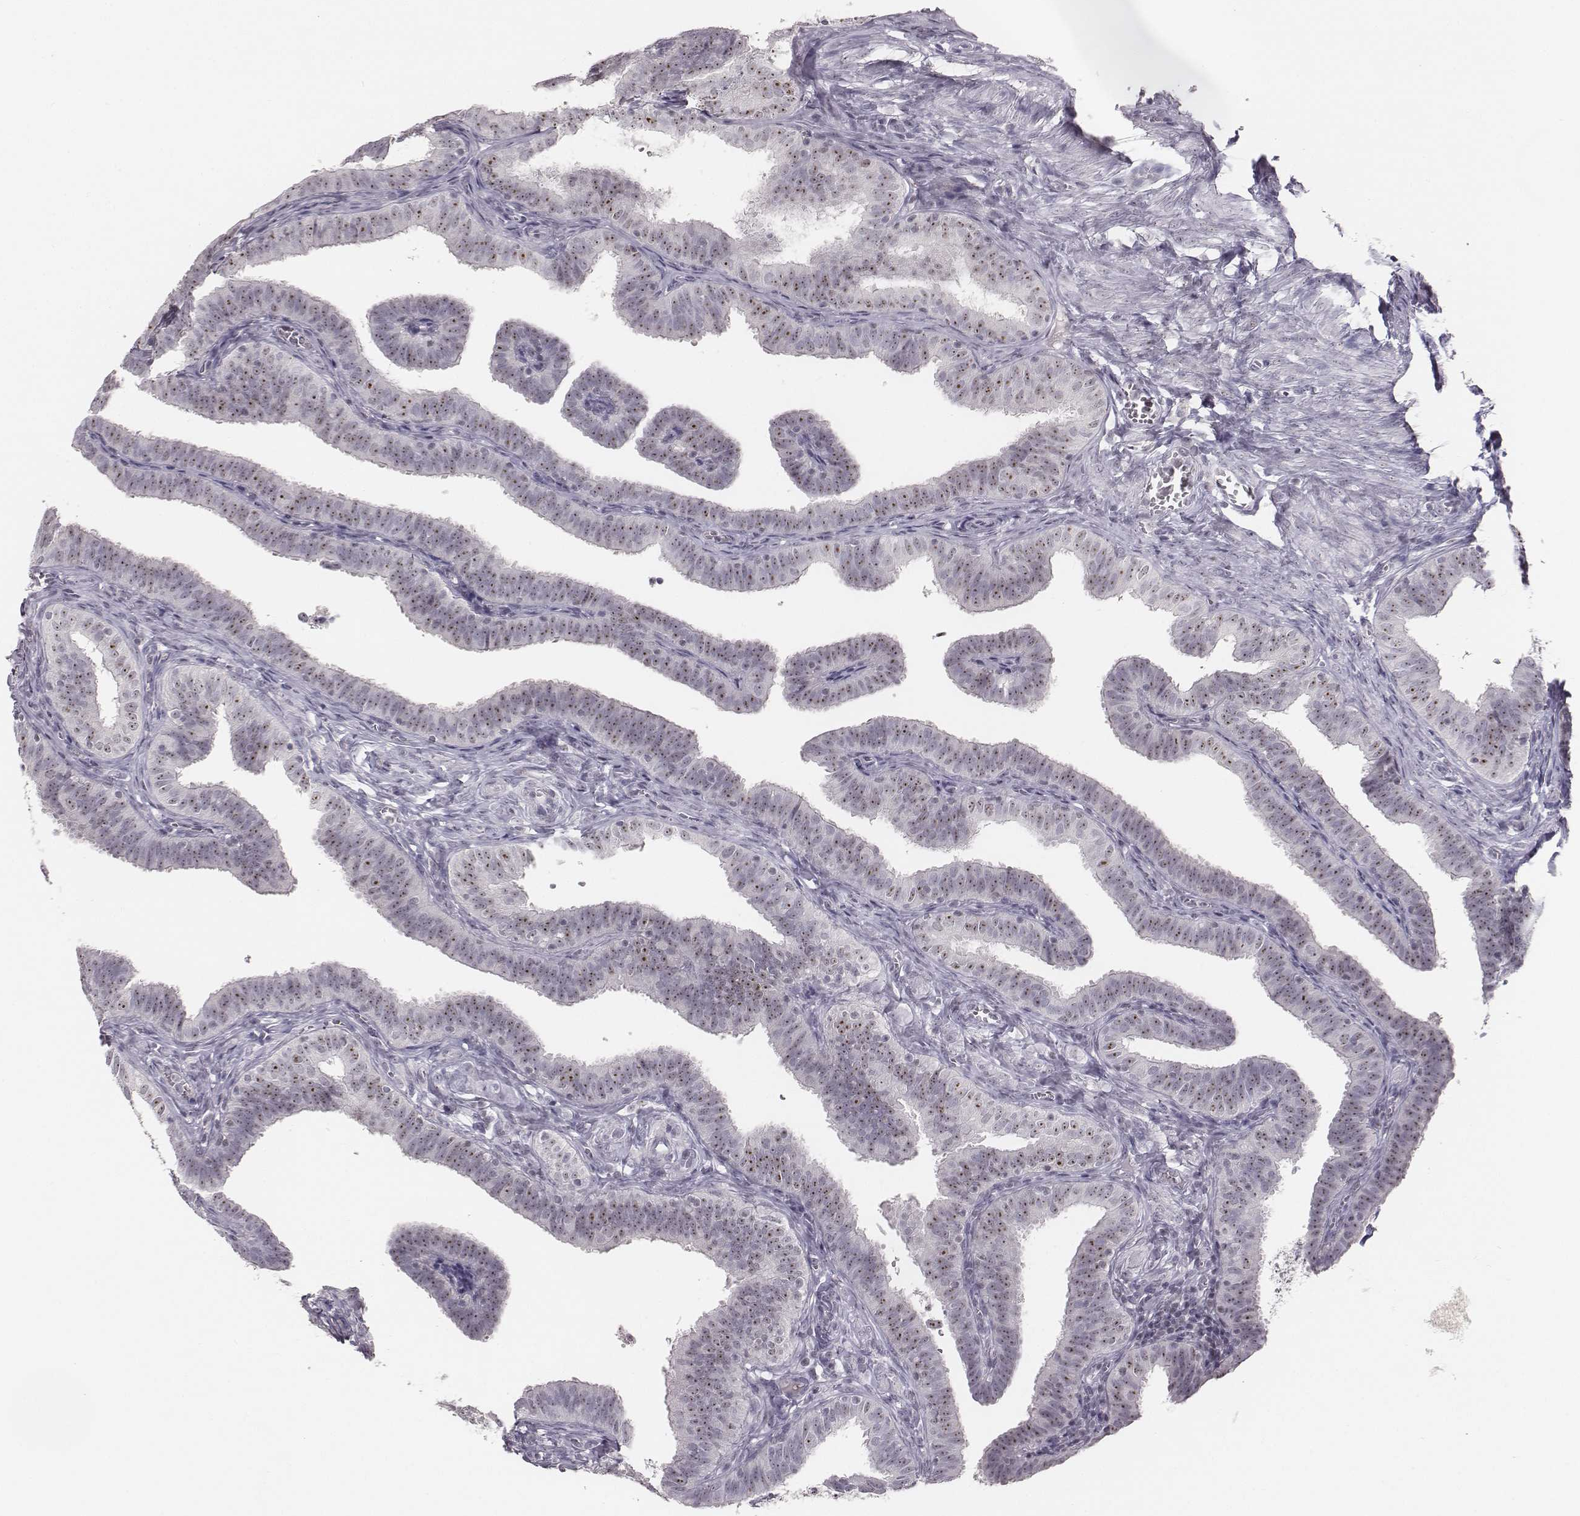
{"staining": {"intensity": "moderate", "quantity": "25%-75%", "location": "nuclear"}, "tissue": "fallopian tube", "cell_type": "Glandular cells", "image_type": "normal", "snomed": [{"axis": "morphology", "description": "Normal tissue, NOS"}, {"axis": "topography", "description": "Fallopian tube"}], "caption": "Brown immunohistochemical staining in benign human fallopian tube reveals moderate nuclear expression in approximately 25%-75% of glandular cells. The protein is shown in brown color, while the nuclei are stained blue.", "gene": "NIFK", "patient": {"sex": "female", "age": 25}}